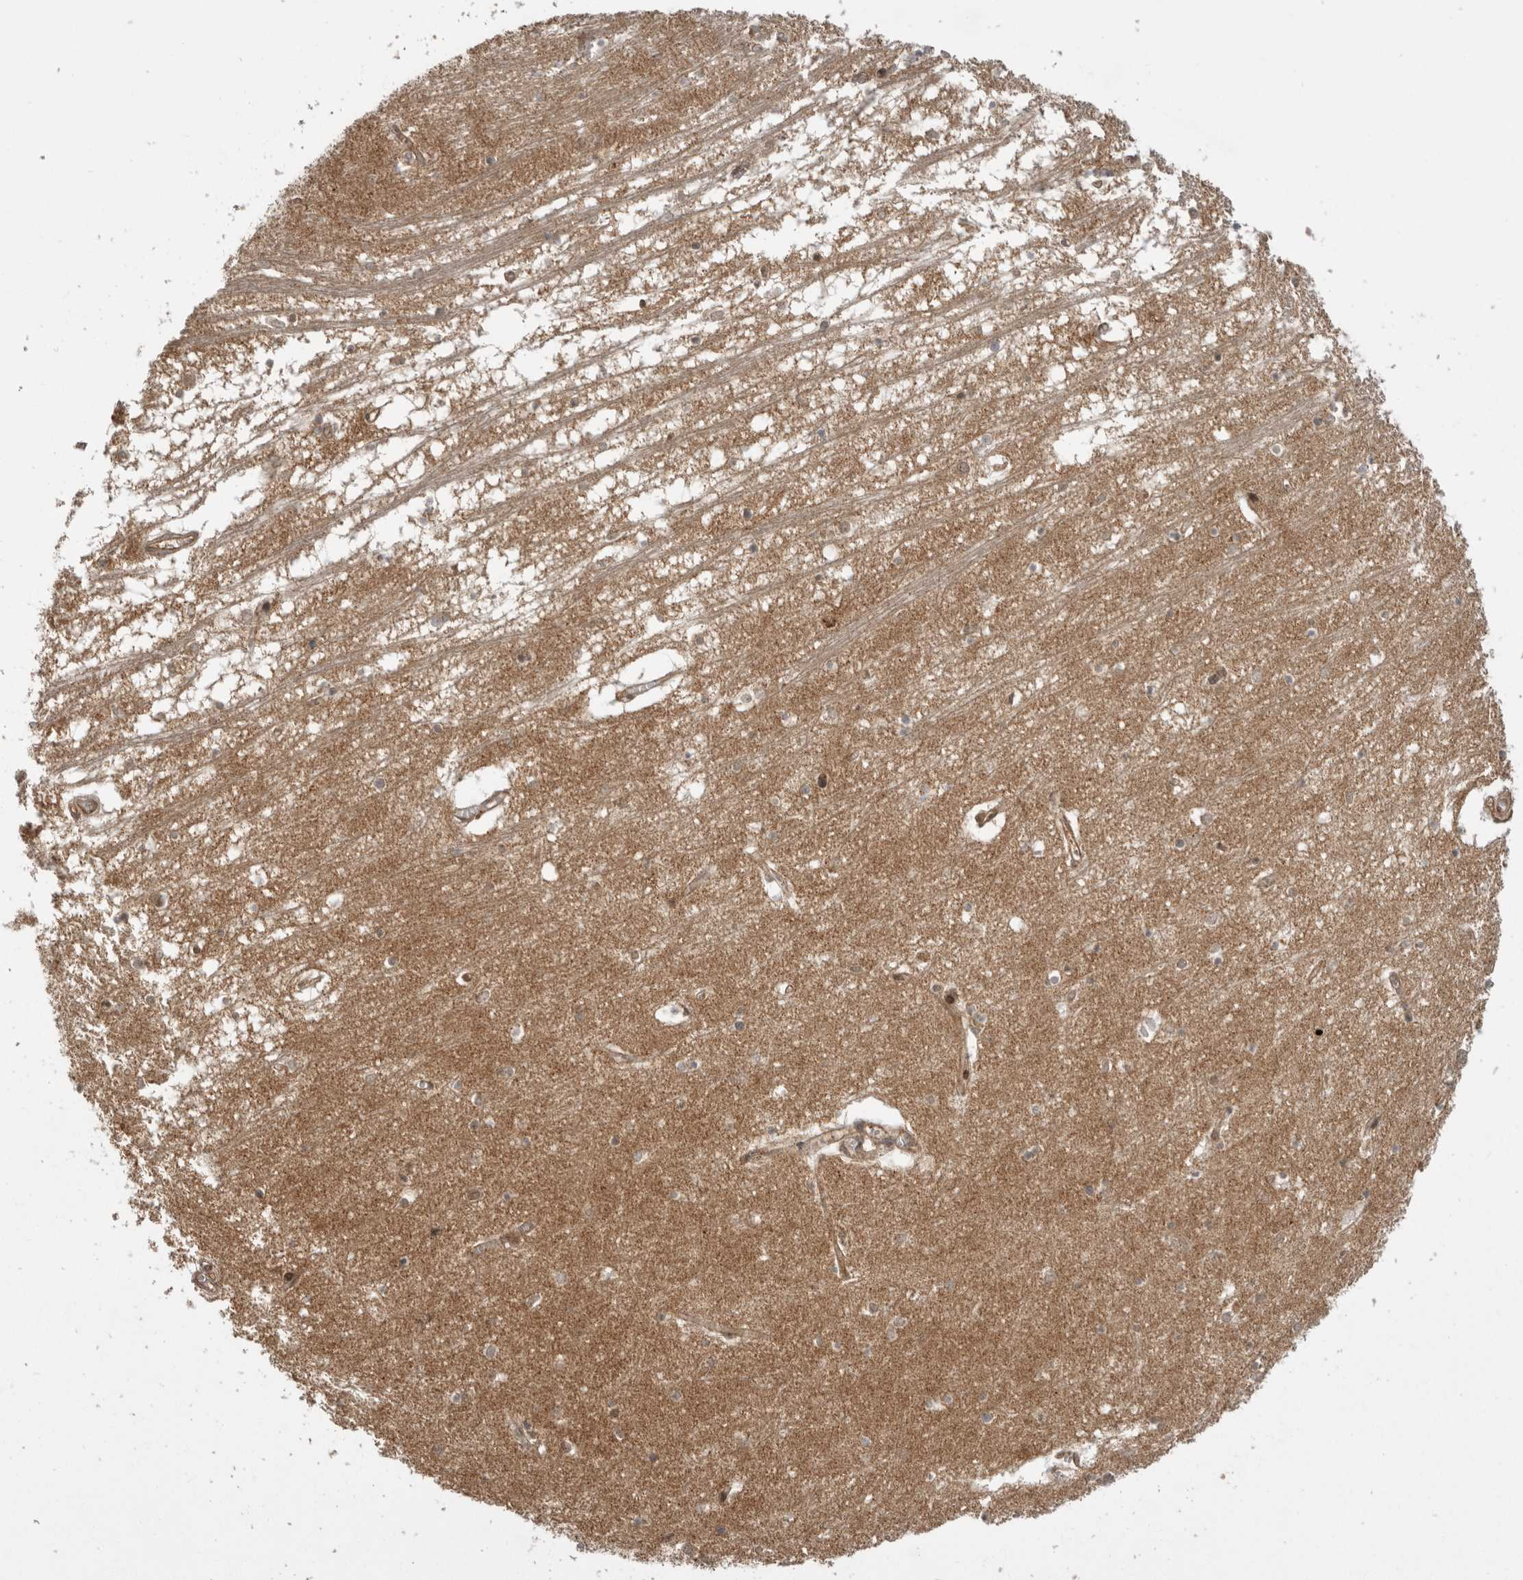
{"staining": {"intensity": "moderate", "quantity": "<25%", "location": "cytoplasmic/membranous"}, "tissue": "hippocampus", "cell_type": "Glial cells", "image_type": "normal", "snomed": [{"axis": "morphology", "description": "Normal tissue, NOS"}, {"axis": "topography", "description": "Hippocampus"}], "caption": "A high-resolution histopathology image shows IHC staining of normal hippocampus, which reveals moderate cytoplasmic/membranous expression in about <25% of glial cells. Nuclei are stained in blue.", "gene": "DHDDS", "patient": {"sex": "male", "age": 70}}